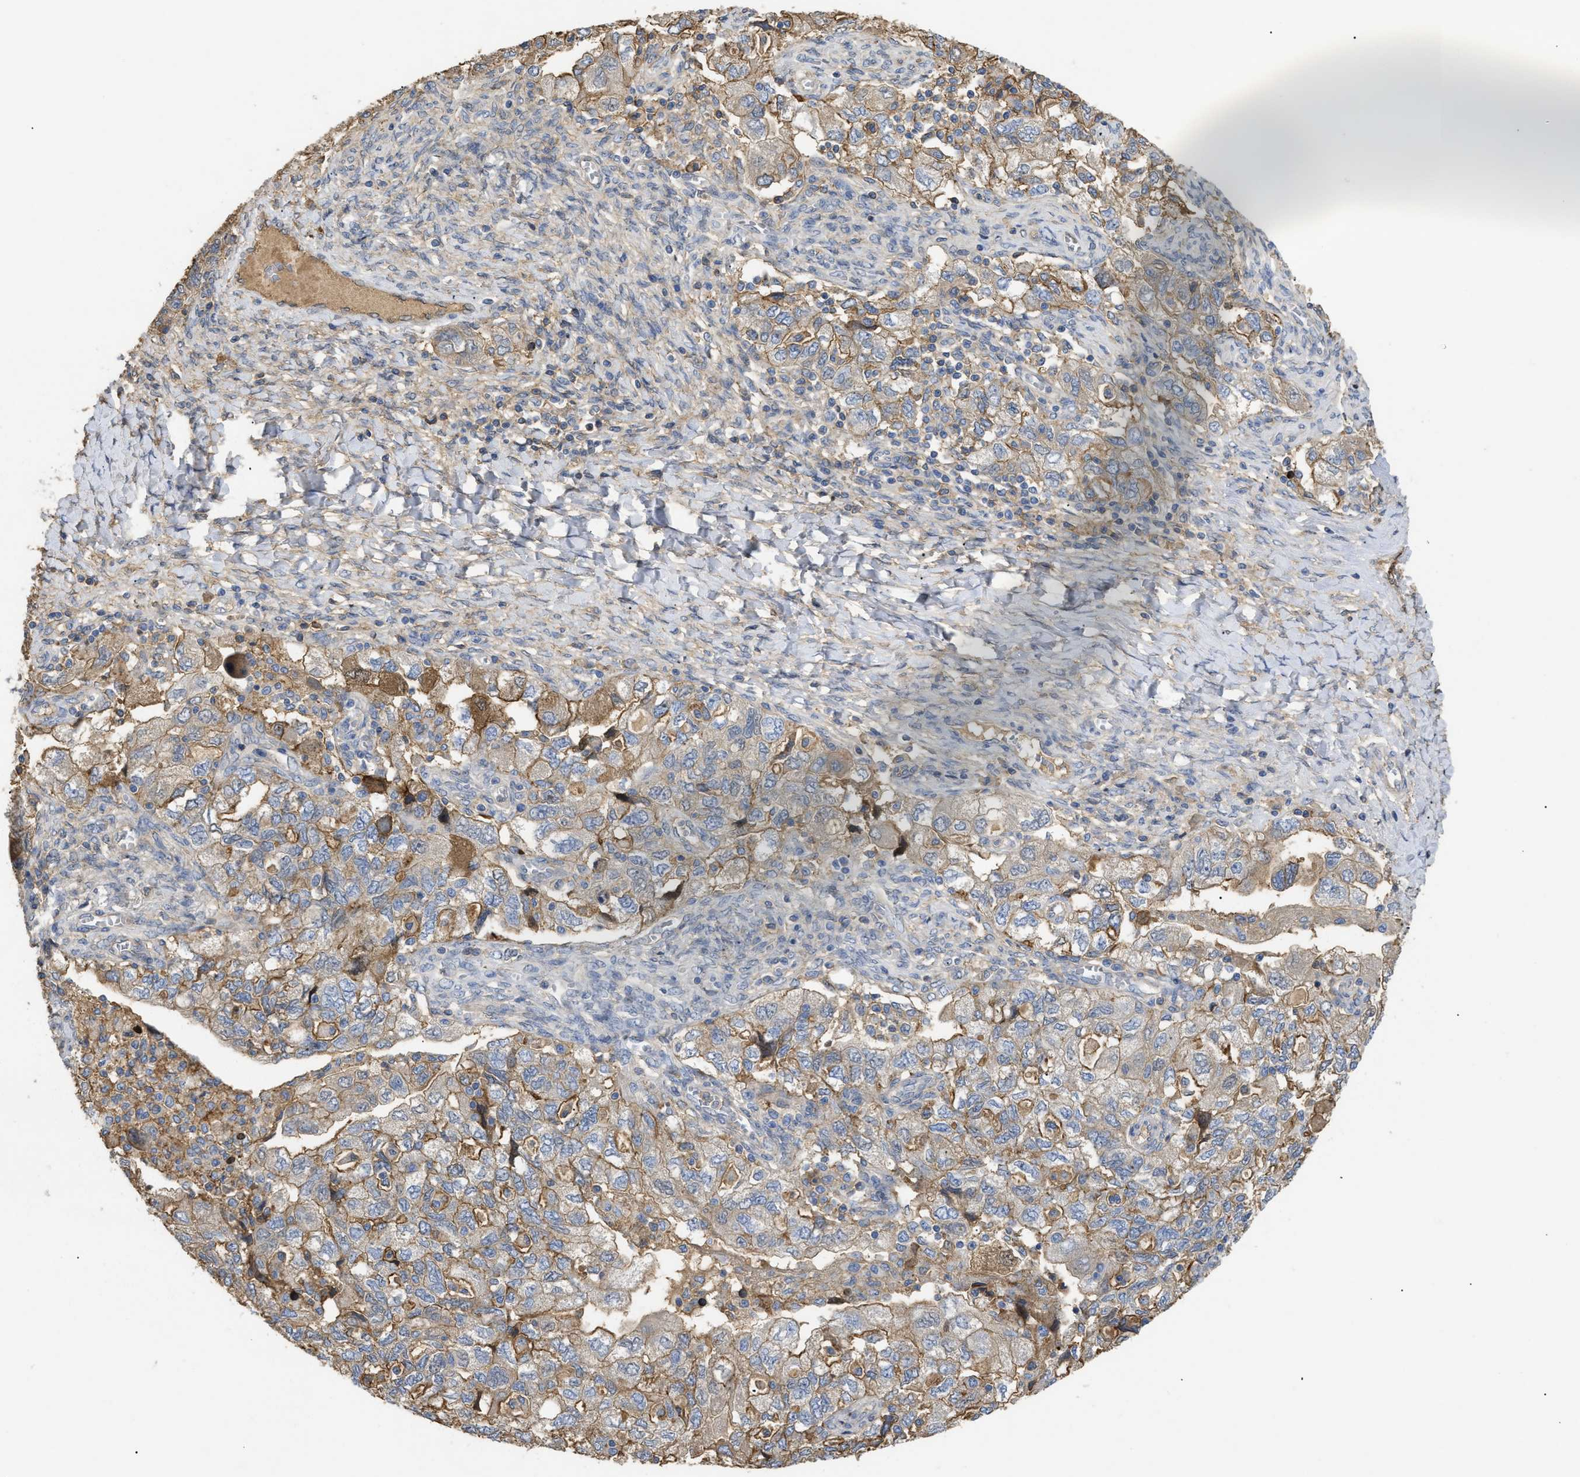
{"staining": {"intensity": "weak", "quantity": "25%-75%", "location": "cytoplasmic/membranous"}, "tissue": "ovarian cancer", "cell_type": "Tumor cells", "image_type": "cancer", "snomed": [{"axis": "morphology", "description": "Carcinoma, NOS"}, {"axis": "morphology", "description": "Cystadenocarcinoma, serous, NOS"}, {"axis": "topography", "description": "Ovary"}], "caption": "Tumor cells demonstrate low levels of weak cytoplasmic/membranous positivity in approximately 25%-75% of cells in human ovarian cancer (carcinoma). Nuclei are stained in blue.", "gene": "ANXA4", "patient": {"sex": "female", "age": 69}}